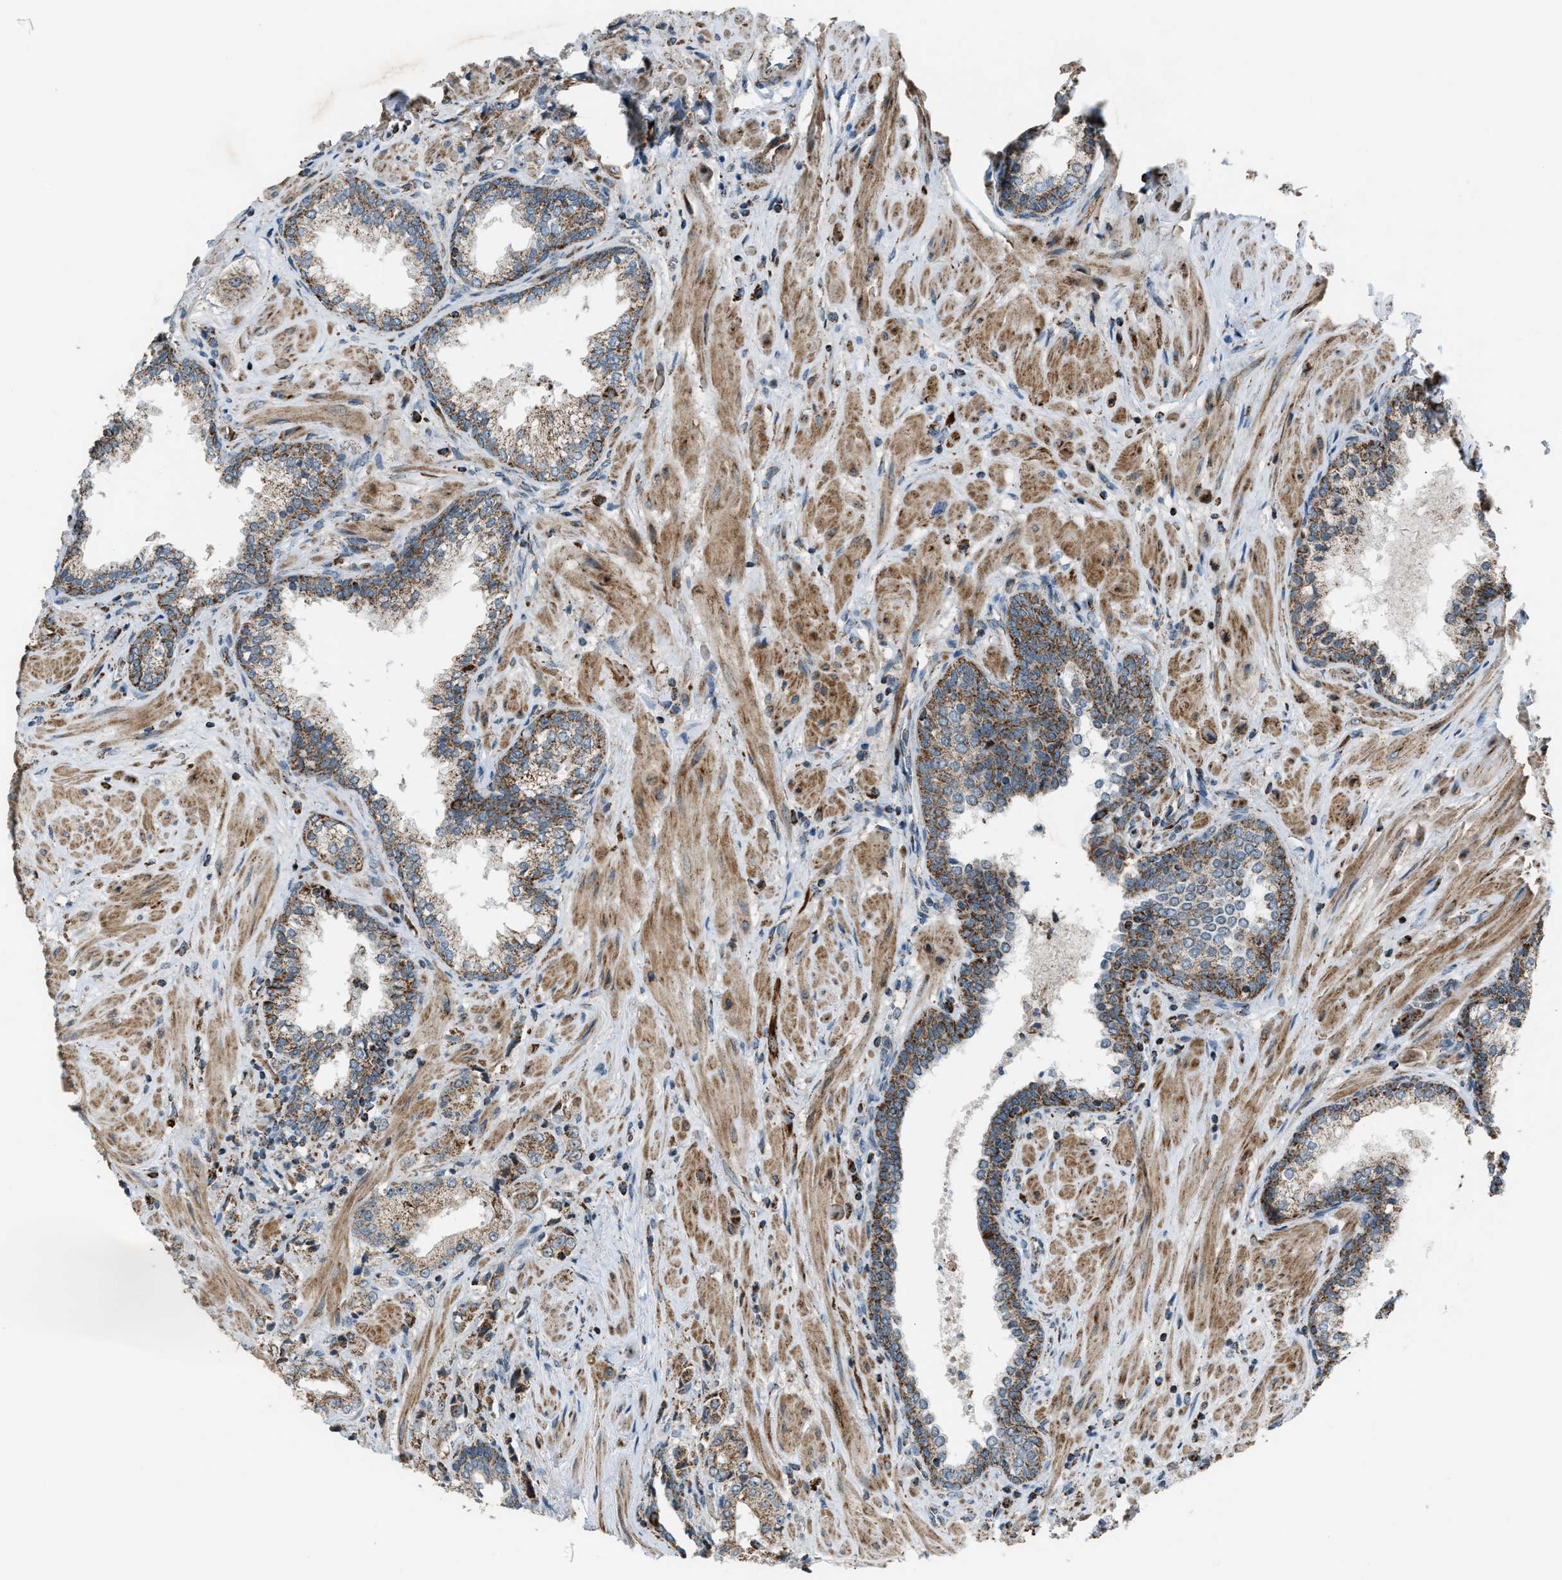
{"staining": {"intensity": "moderate", "quantity": ">75%", "location": "cytoplasmic/membranous"}, "tissue": "prostate cancer", "cell_type": "Tumor cells", "image_type": "cancer", "snomed": [{"axis": "morphology", "description": "Adenocarcinoma, High grade"}, {"axis": "topography", "description": "Prostate"}], "caption": "Immunohistochemistry histopathology image of human prostate high-grade adenocarcinoma stained for a protein (brown), which shows medium levels of moderate cytoplasmic/membranous expression in about >75% of tumor cells.", "gene": "CHN2", "patient": {"sex": "male", "age": 61}}